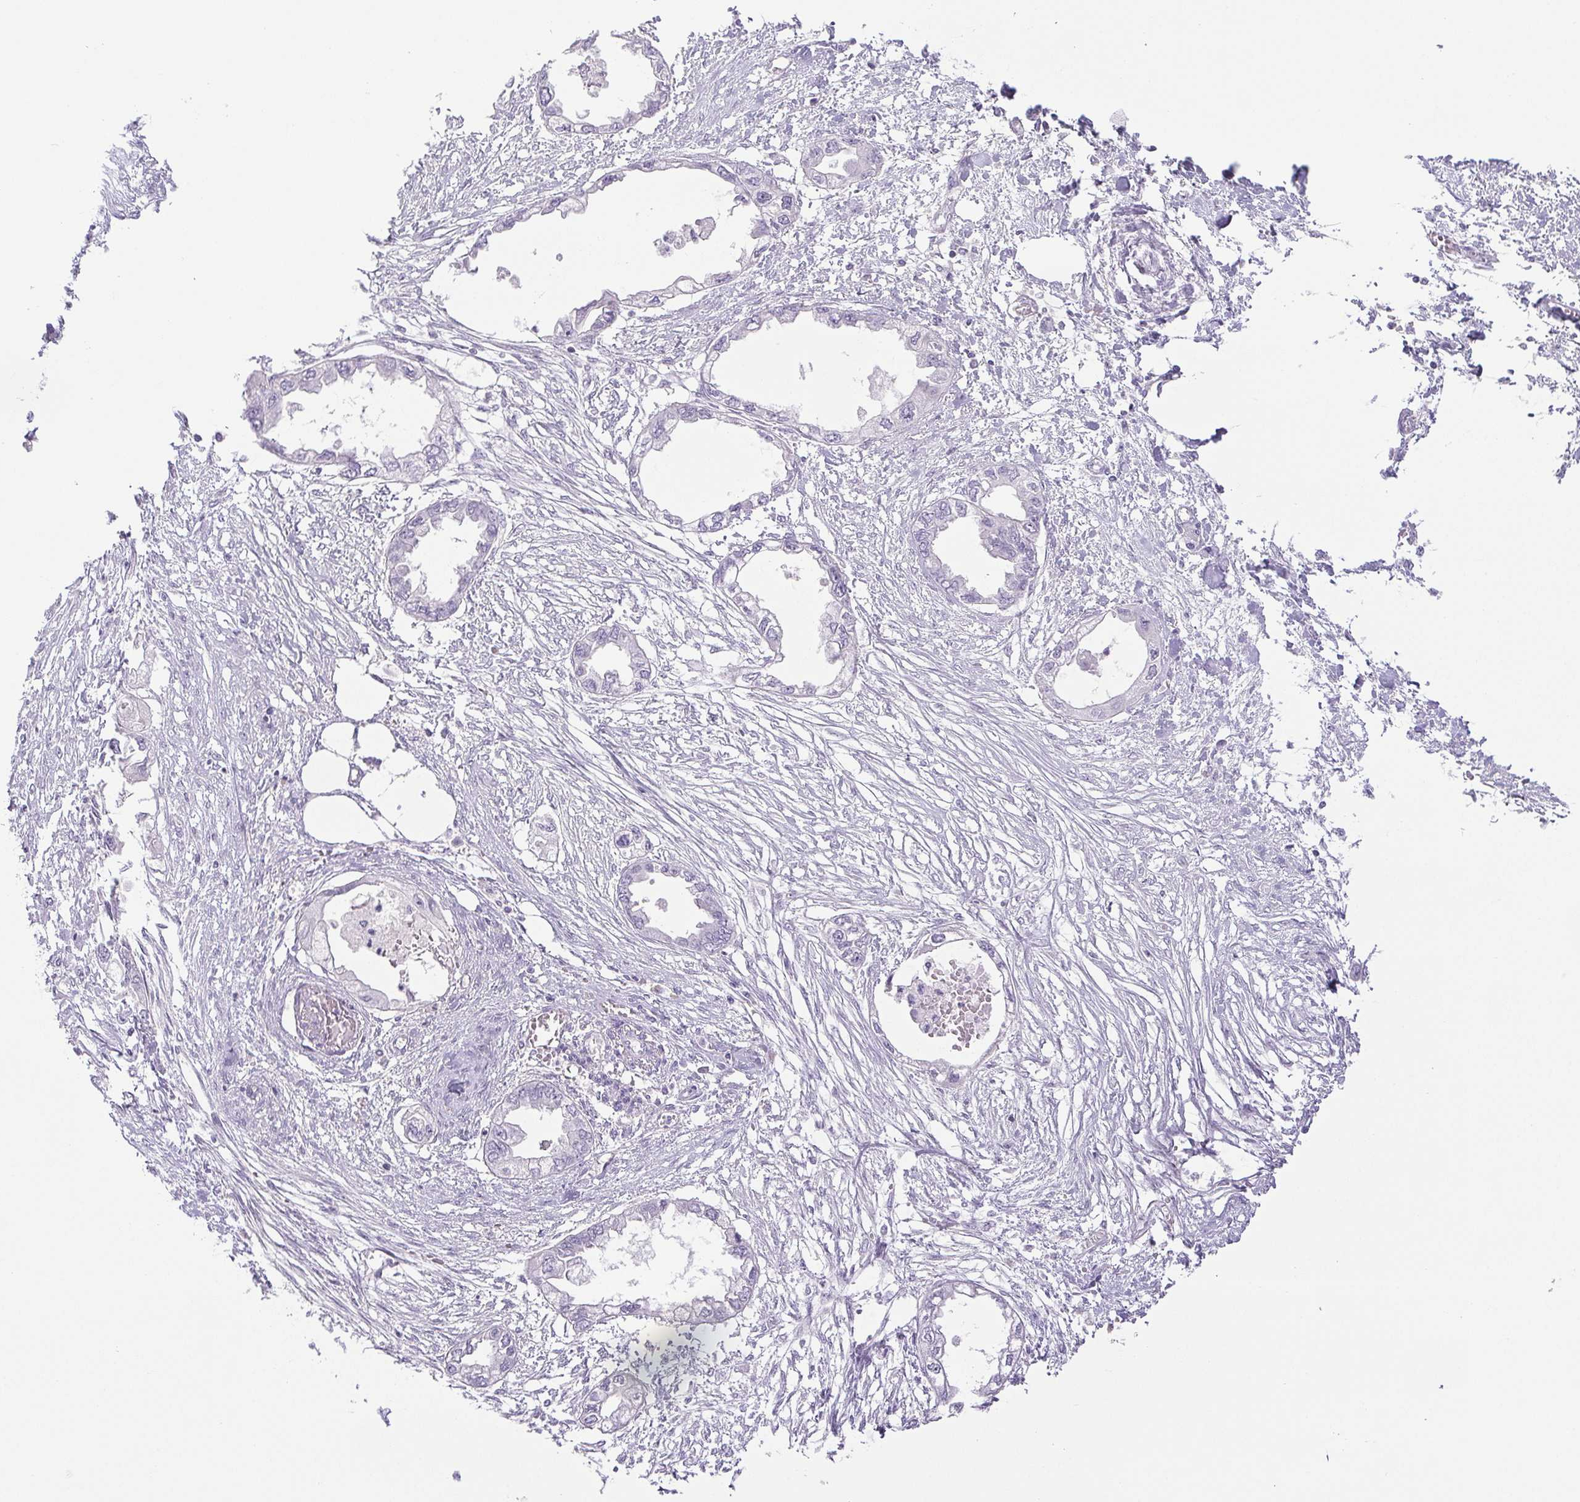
{"staining": {"intensity": "negative", "quantity": "none", "location": "none"}, "tissue": "endometrial cancer", "cell_type": "Tumor cells", "image_type": "cancer", "snomed": [{"axis": "morphology", "description": "Adenocarcinoma, NOS"}, {"axis": "morphology", "description": "Adenocarcinoma, metastatic, NOS"}, {"axis": "topography", "description": "Adipose tissue"}, {"axis": "topography", "description": "Endometrium"}], "caption": "Image shows no significant protein expression in tumor cells of endometrial metastatic adenocarcinoma. The staining is performed using DAB brown chromogen with nuclei counter-stained in using hematoxylin.", "gene": "HLA-G", "patient": {"sex": "female", "age": 67}}